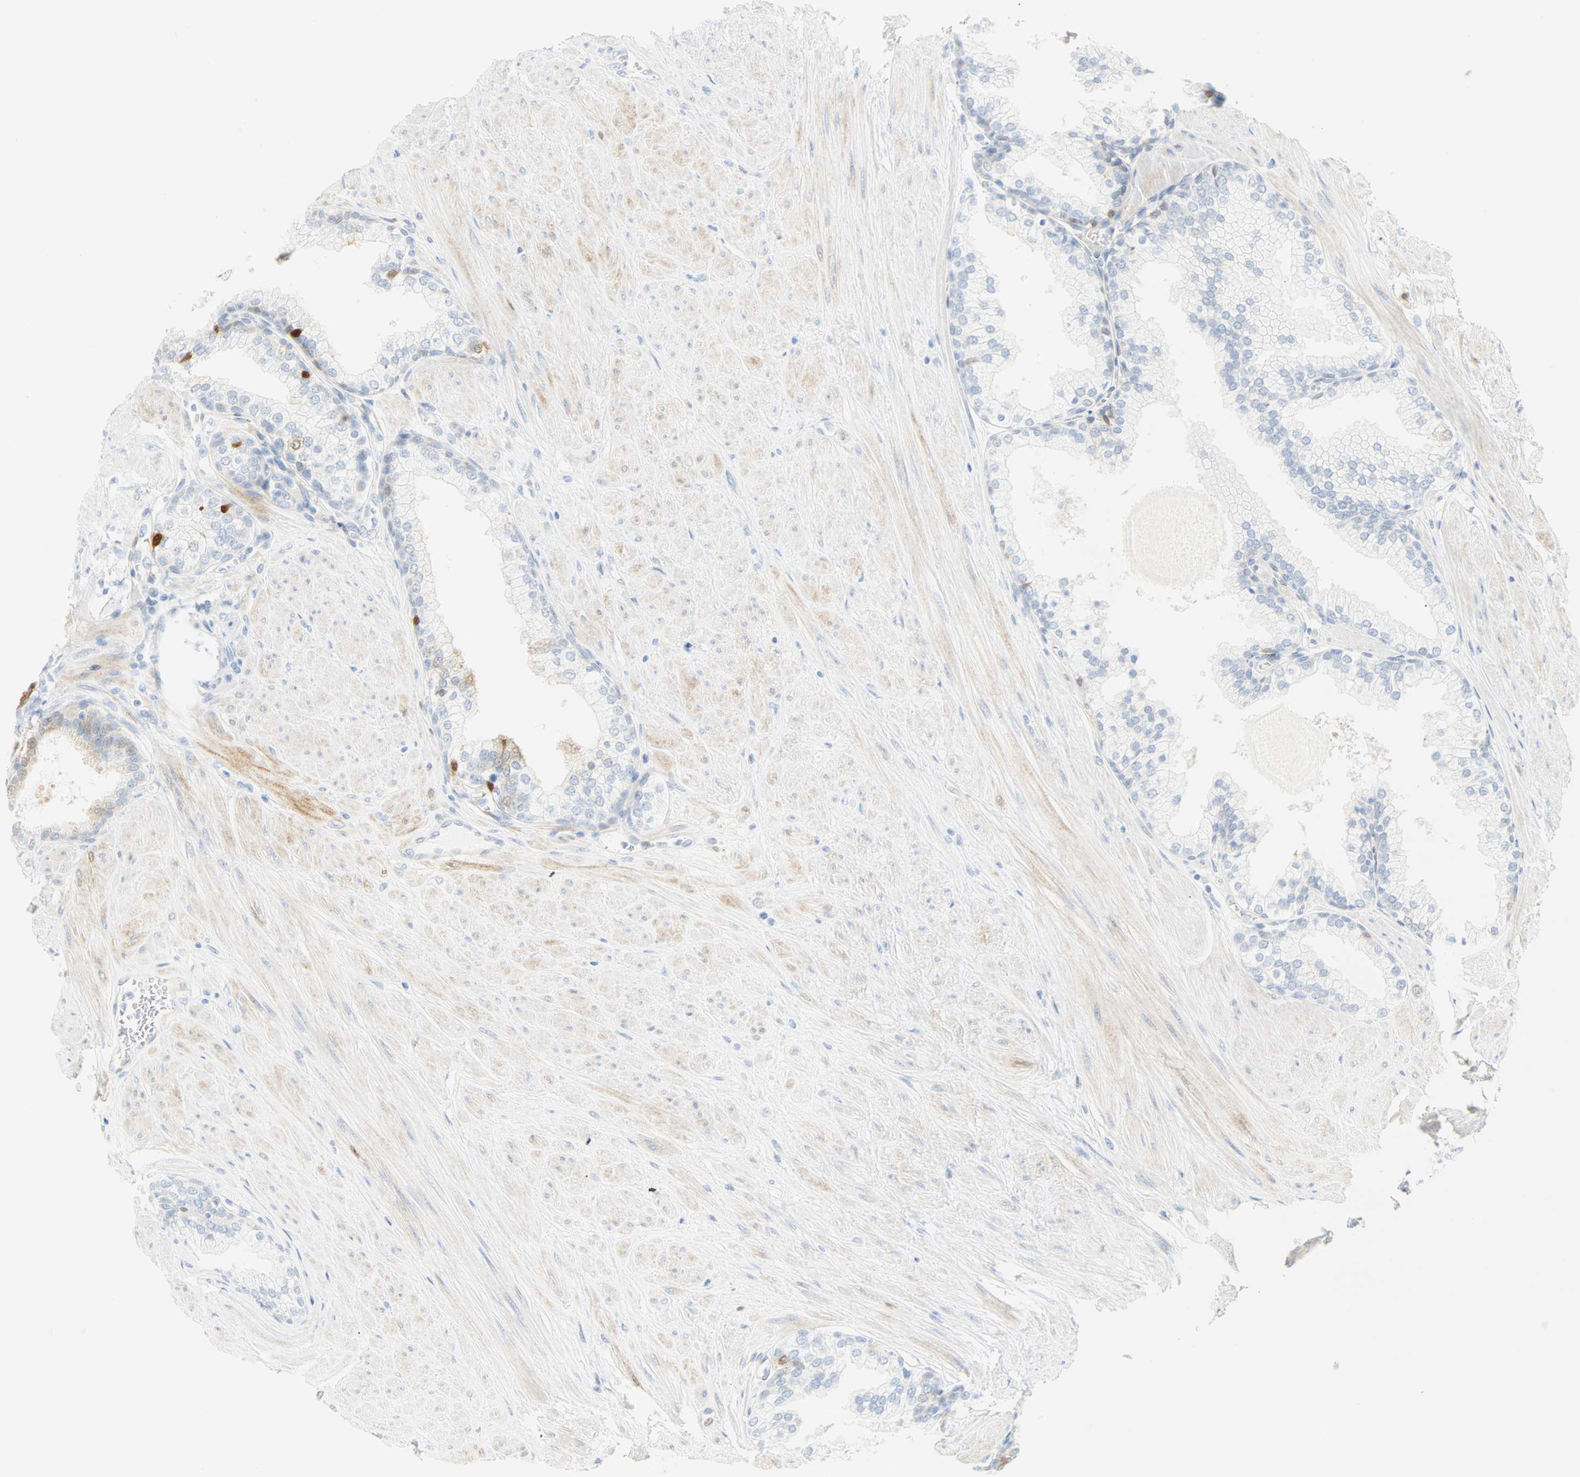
{"staining": {"intensity": "negative", "quantity": "none", "location": "none"}, "tissue": "prostate", "cell_type": "Glandular cells", "image_type": "normal", "snomed": [{"axis": "morphology", "description": "Normal tissue, NOS"}, {"axis": "topography", "description": "Prostate"}], "caption": "The micrograph reveals no staining of glandular cells in normal prostate.", "gene": "SELENBP1", "patient": {"sex": "male", "age": 51}}